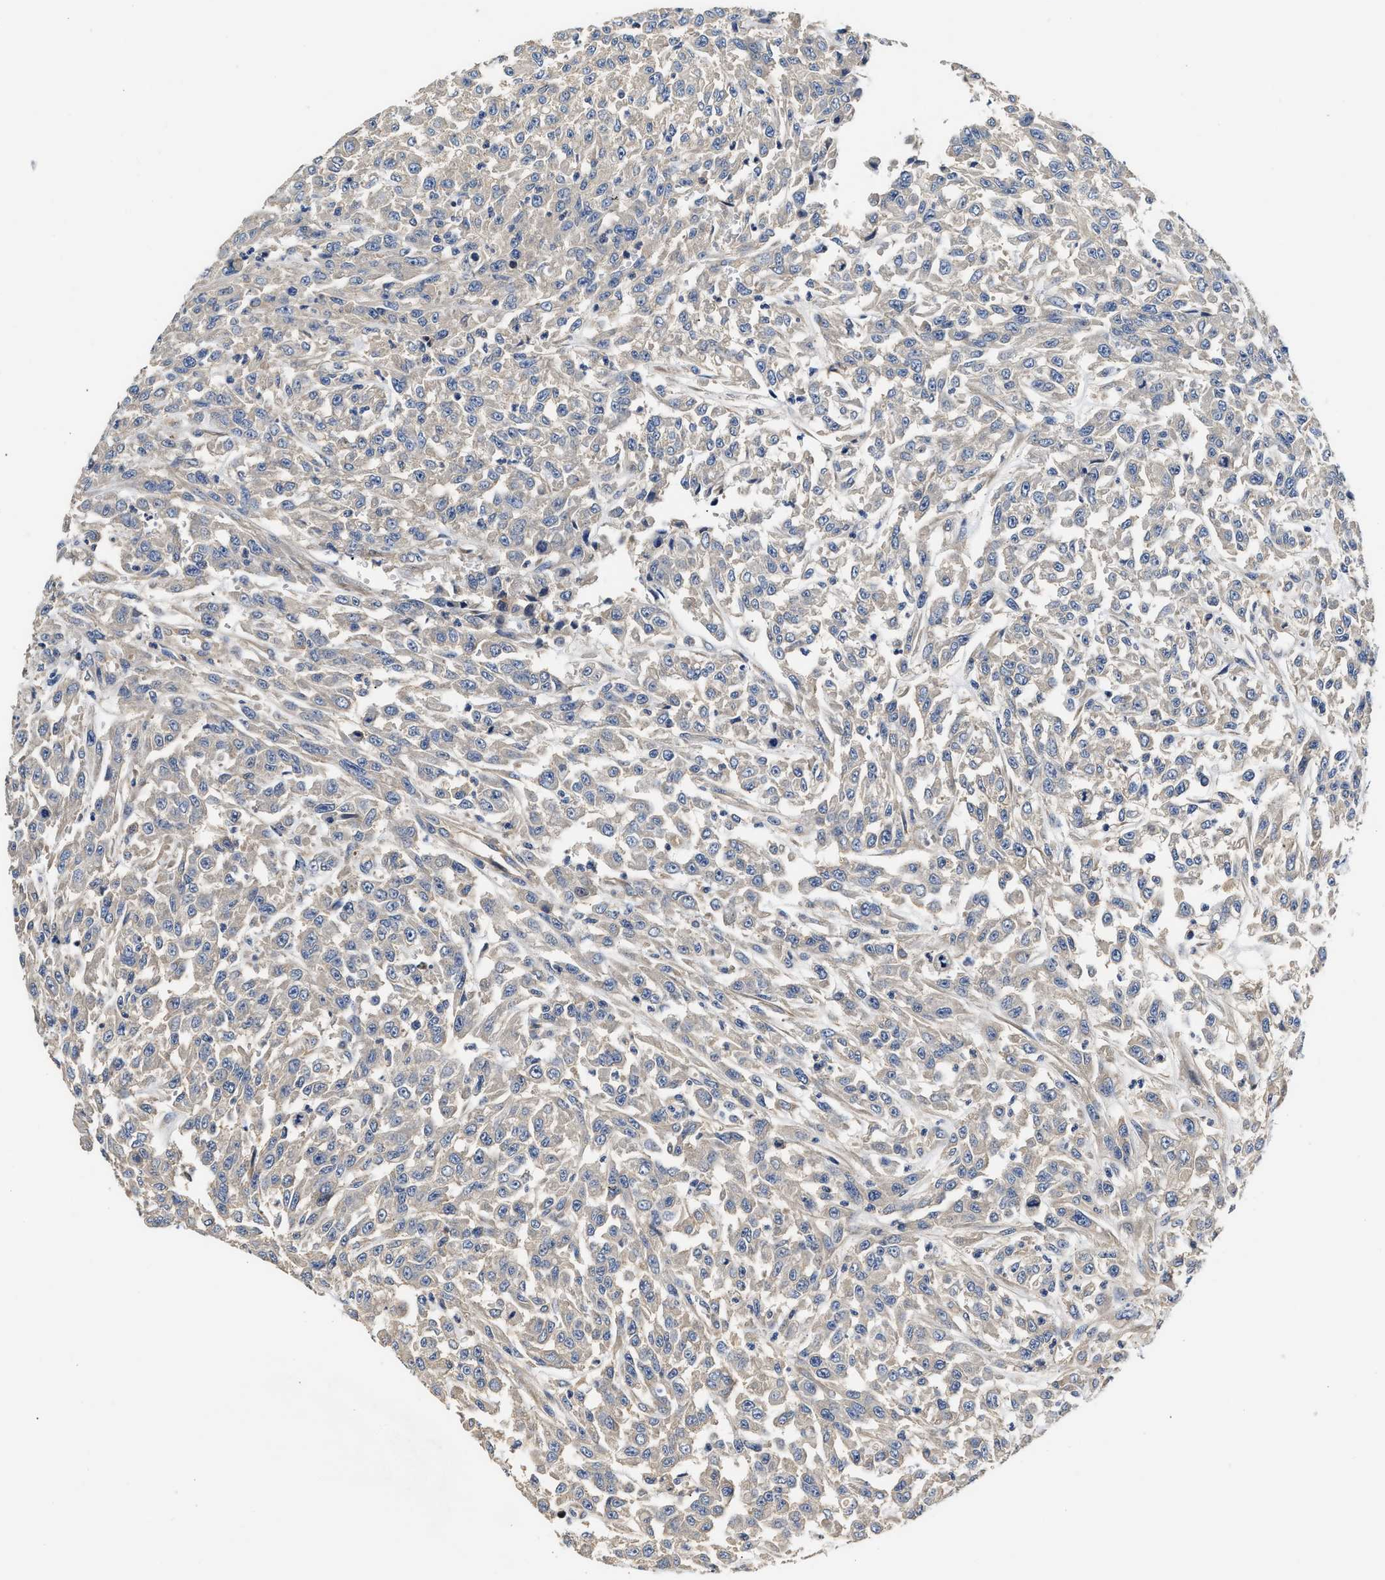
{"staining": {"intensity": "negative", "quantity": "none", "location": "none"}, "tissue": "urothelial cancer", "cell_type": "Tumor cells", "image_type": "cancer", "snomed": [{"axis": "morphology", "description": "Urothelial carcinoma, High grade"}, {"axis": "topography", "description": "Urinary bladder"}], "caption": "Protein analysis of urothelial cancer reveals no significant staining in tumor cells.", "gene": "TEX2", "patient": {"sex": "male", "age": 46}}